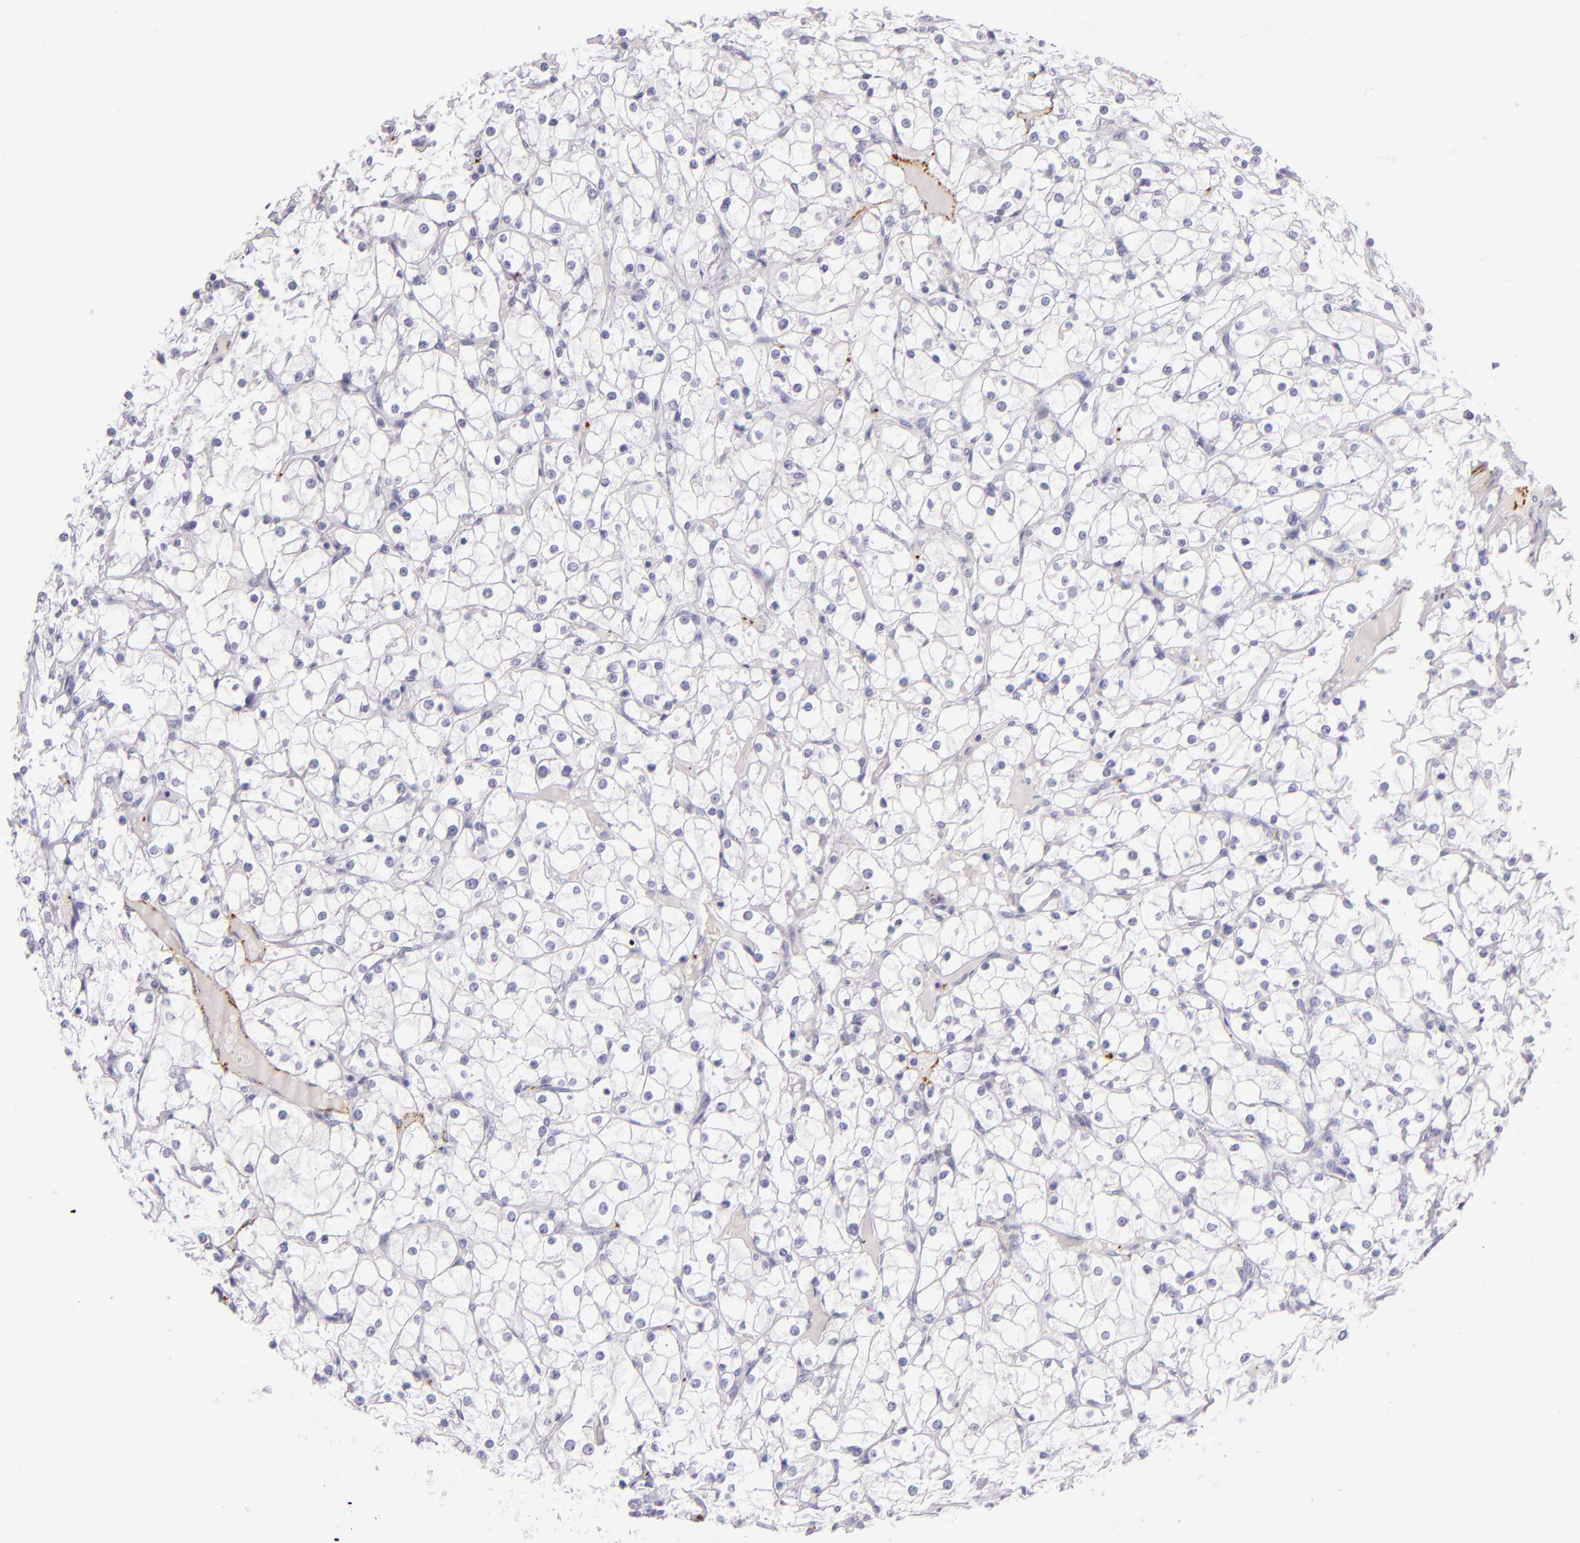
{"staining": {"intensity": "negative", "quantity": "none", "location": "none"}, "tissue": "renal cancer", "cell_type": "Tumor cells", "image_type": "cancer", "snomed": [{"axis": "morphology", "description": "Adenocarcinoma, NOS"}, {"axis": "topography", "description": "Kidney"}], "caption": "This photomicrograph is of renal cancer stained with IHC to label a protein in brown with the nuclei are counter-stained blue. There is no expression in tumor cells.", "gene": "SELP", "patient": {"sex": "female", "age": 73}}